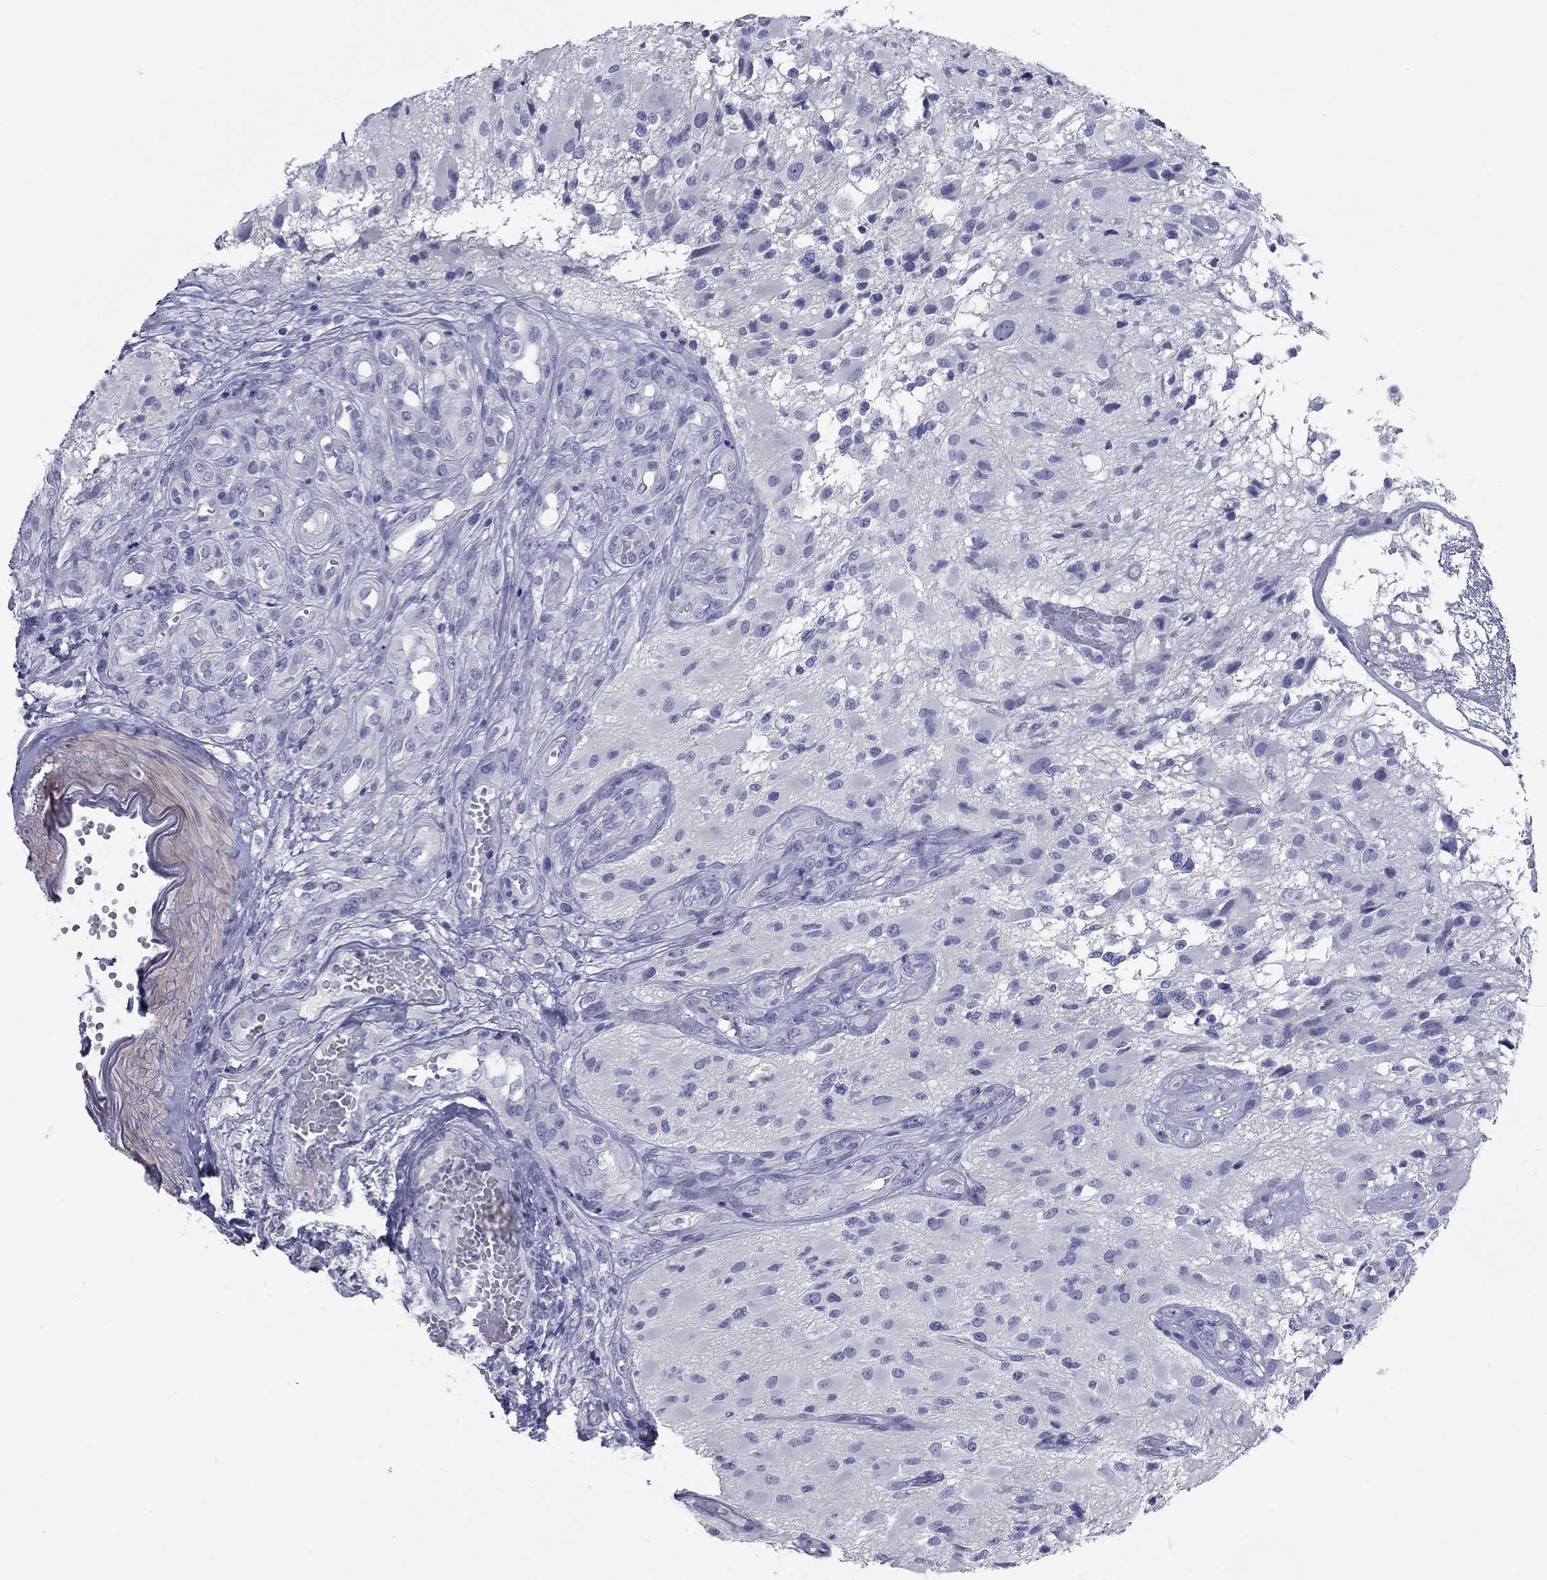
{"staining": {"intensity": "negative", "quantity": "none", "location": "none"}, "tissue": "glioma", "cell_type": "Tumor cells", "image_type": "cancer", "snomed": [{"axis": "morphology", "description": "Glioma, malignant, High grade"}, {"axis": "topography", "description": "Brain"}], "caption": "The micrograph reveals no staining of tumor cells in glioma. (Immunohistochemistry (ihc), brightfield microscopy, high magnification).", "gene": "ACTL7B", "patient": {"sex": "female", "age": 63}}